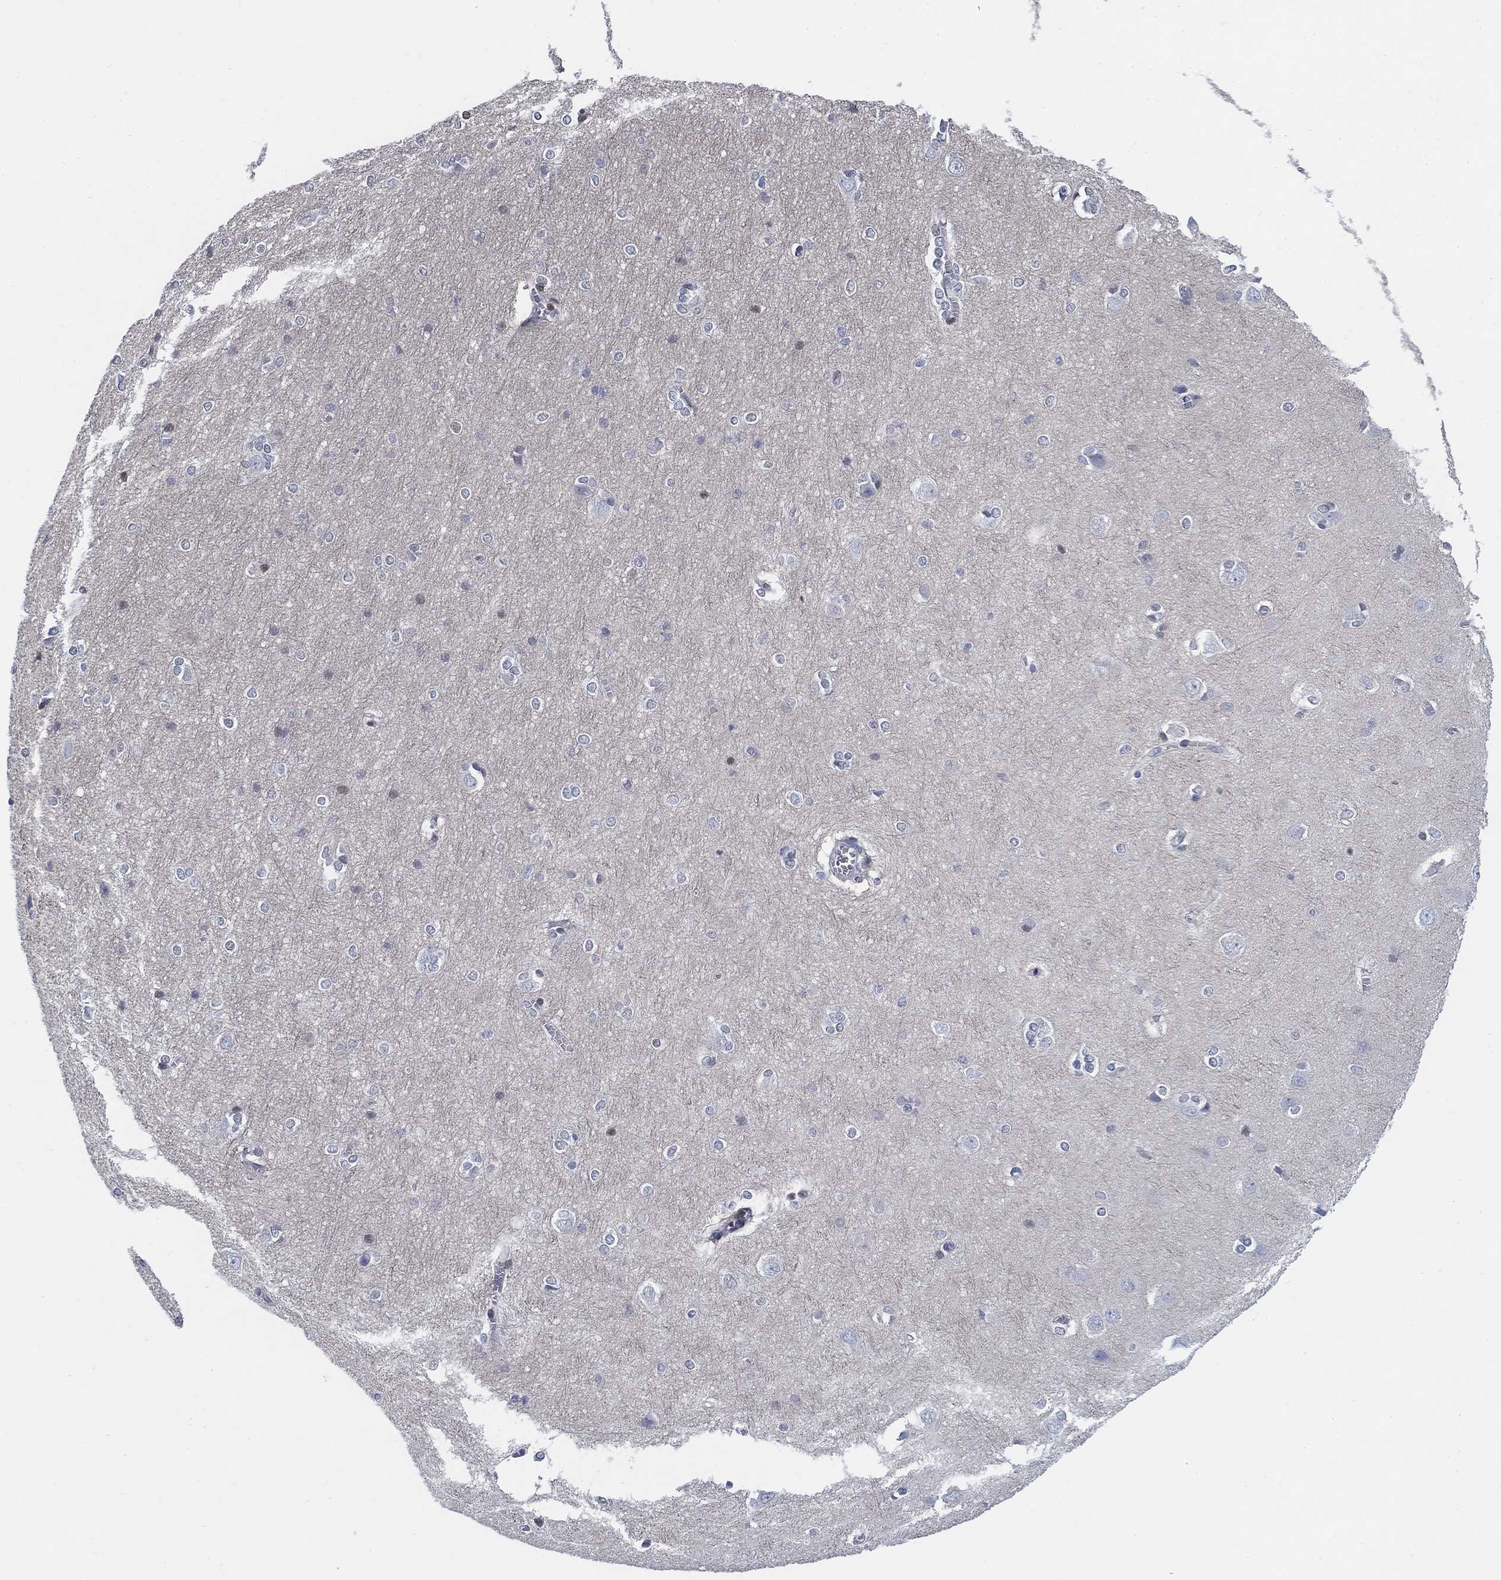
{"staining": {"intensity": "negative", "quantity": "none", "location": "none"}, "tissue": "cerebral cortex", "cell_type": "Endothelial cells", "image_type": "normal", "snomed": [{"axis": "morphology", "description": "Normal tissue, NOS"}, {"axis": "topography", "description": "Cerebral cortex"}], "caption": "Endothelial cells are negative for protein expression in benign human cerebral cortex. (DAB IHC, high magnification).", "gene": "MYO3A", "patient": {"sex": "male", "age": 37}}